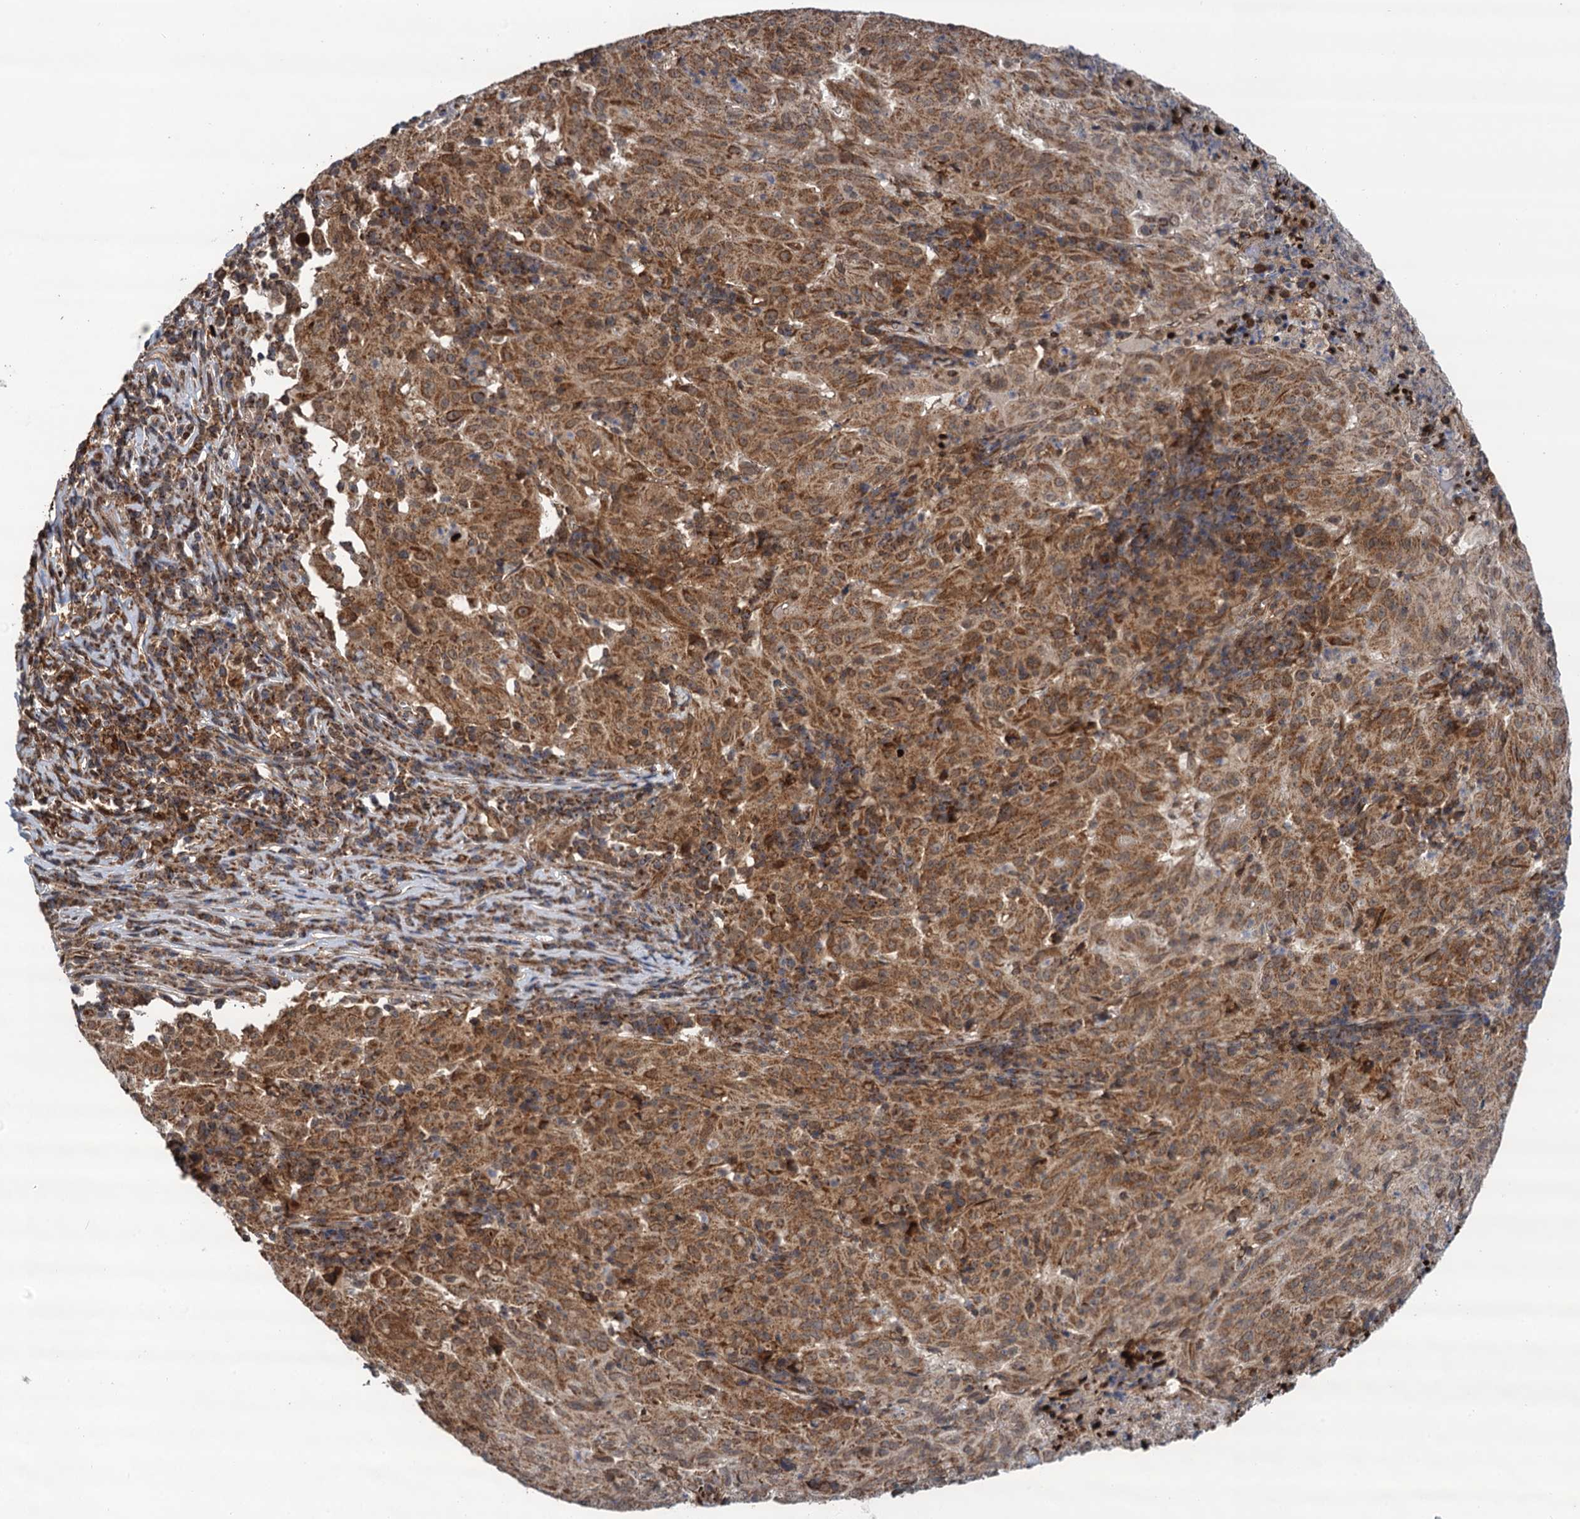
{"staining": {"intensity": "moderate", "quantity": ">75%", "location": "cytoplasmic/membranous"}, "tissue": "pancreatic cancer", "cell_type": "Tumor cells", "image_type": "cancer", "snomed": [{"axis": "morphology", "description": "Adenocarcinoma, NOS"}, {"axis": "topography", "description": "Pancreas"}], "caption": "Immunohistochemical staining of human pancreatic adenocarcinoma exhibits medium levels of moderate cytoplasmic/membranous expression in about >75% of tumor cells.", "gene": "CMPK2", "patient": {"sex": "male", "age": 63}}